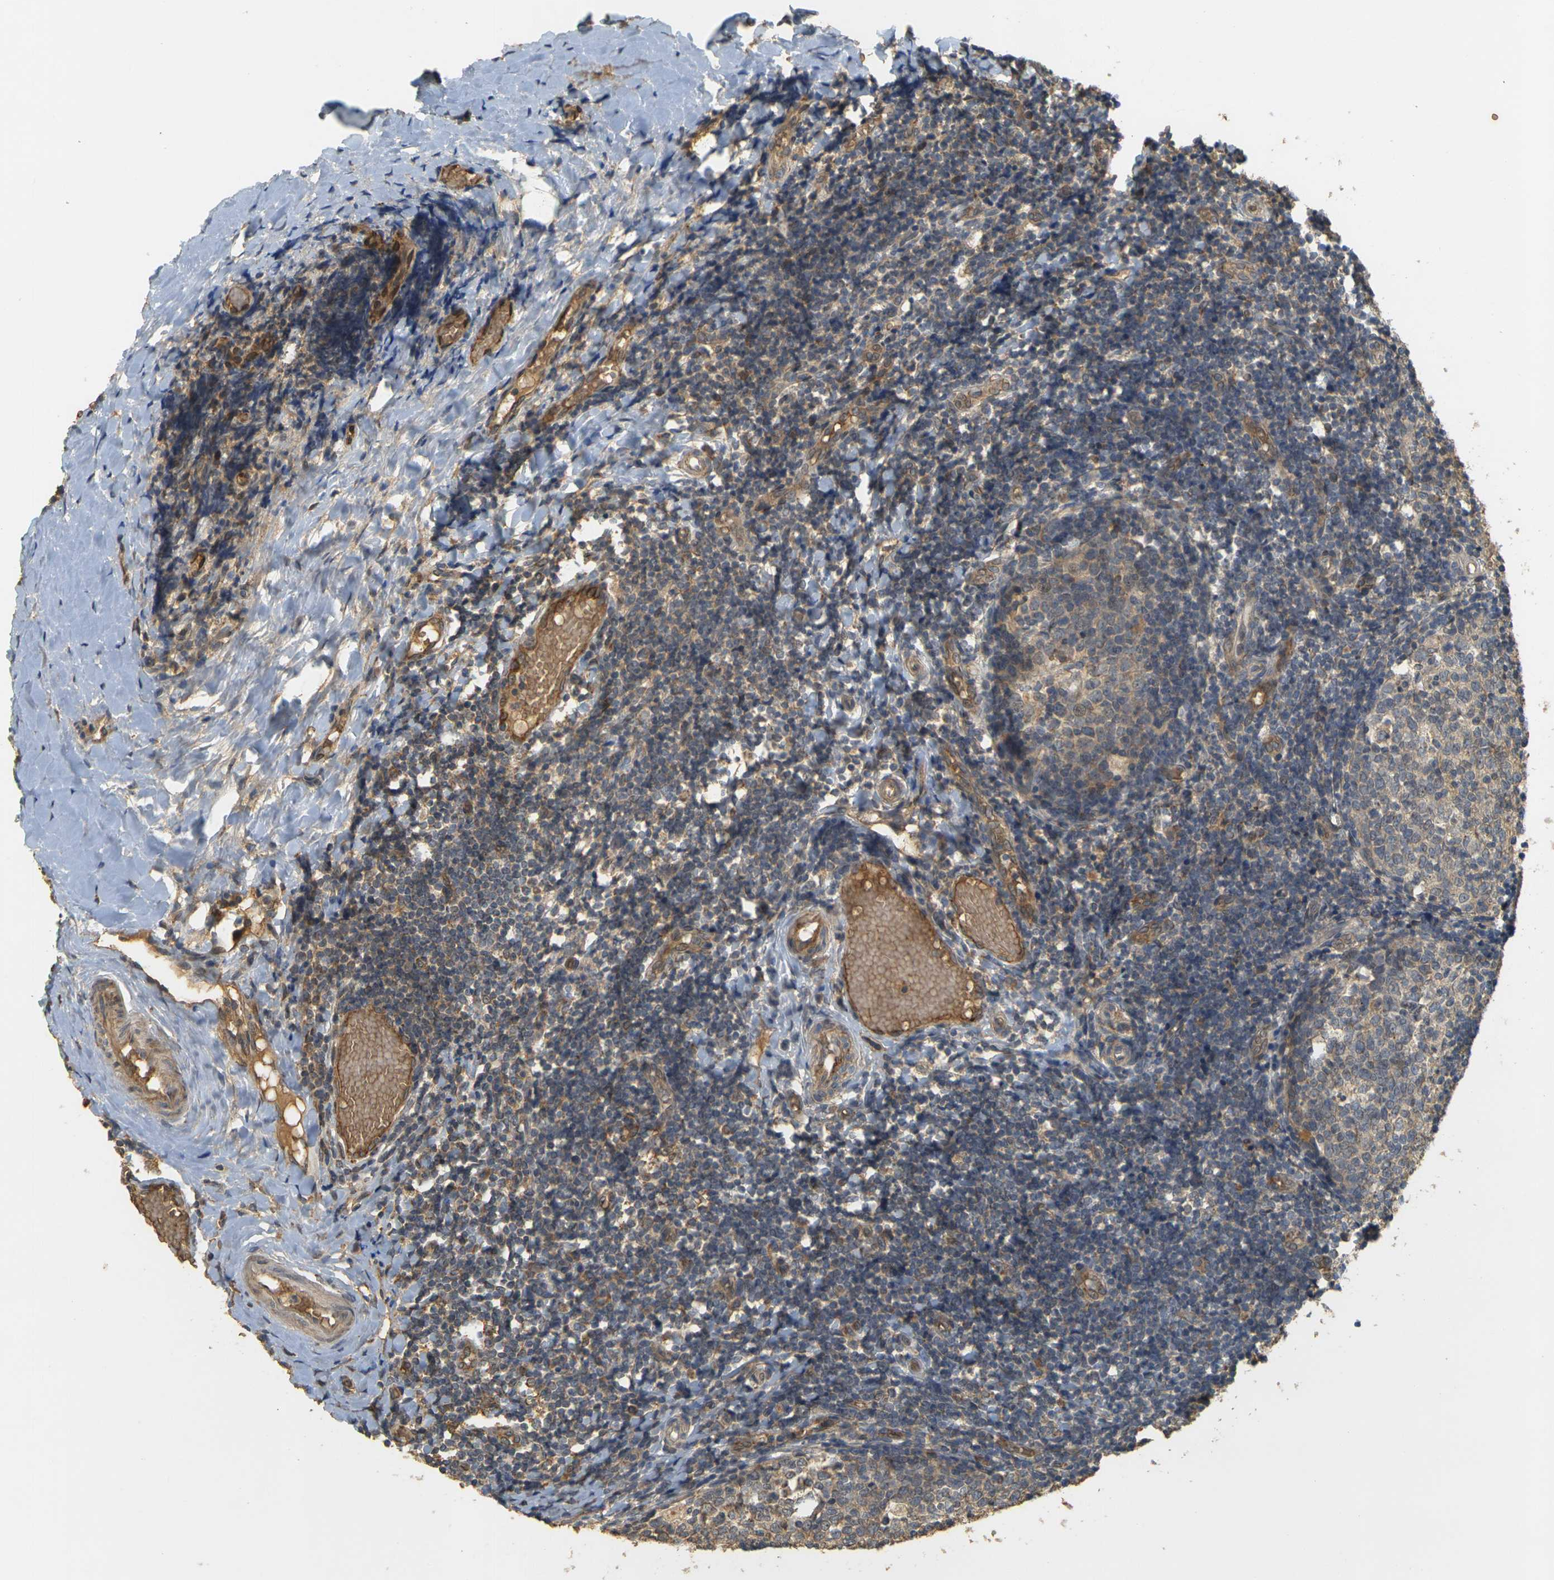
{"staining": {"intensity": "moderate", "quantity": "25%-75%", "location": "cytoplasmic/membranous"}, "tissue": "tonsil", "cell_type": "Germinal center cells", "image_type": "normal", "snomed": [{"axis": "morphology", "description": "Normal tissue, NOS"}, {"axis": "topography", "description": "Tonsil"}], "caption": "Moderate cytoplasmic/membranous protein expression is appreciated in about 25%-75% of germinal center cells in tonsil.", "gene": "MEGF9", "patient": {"sex": "female", "age": 19}}